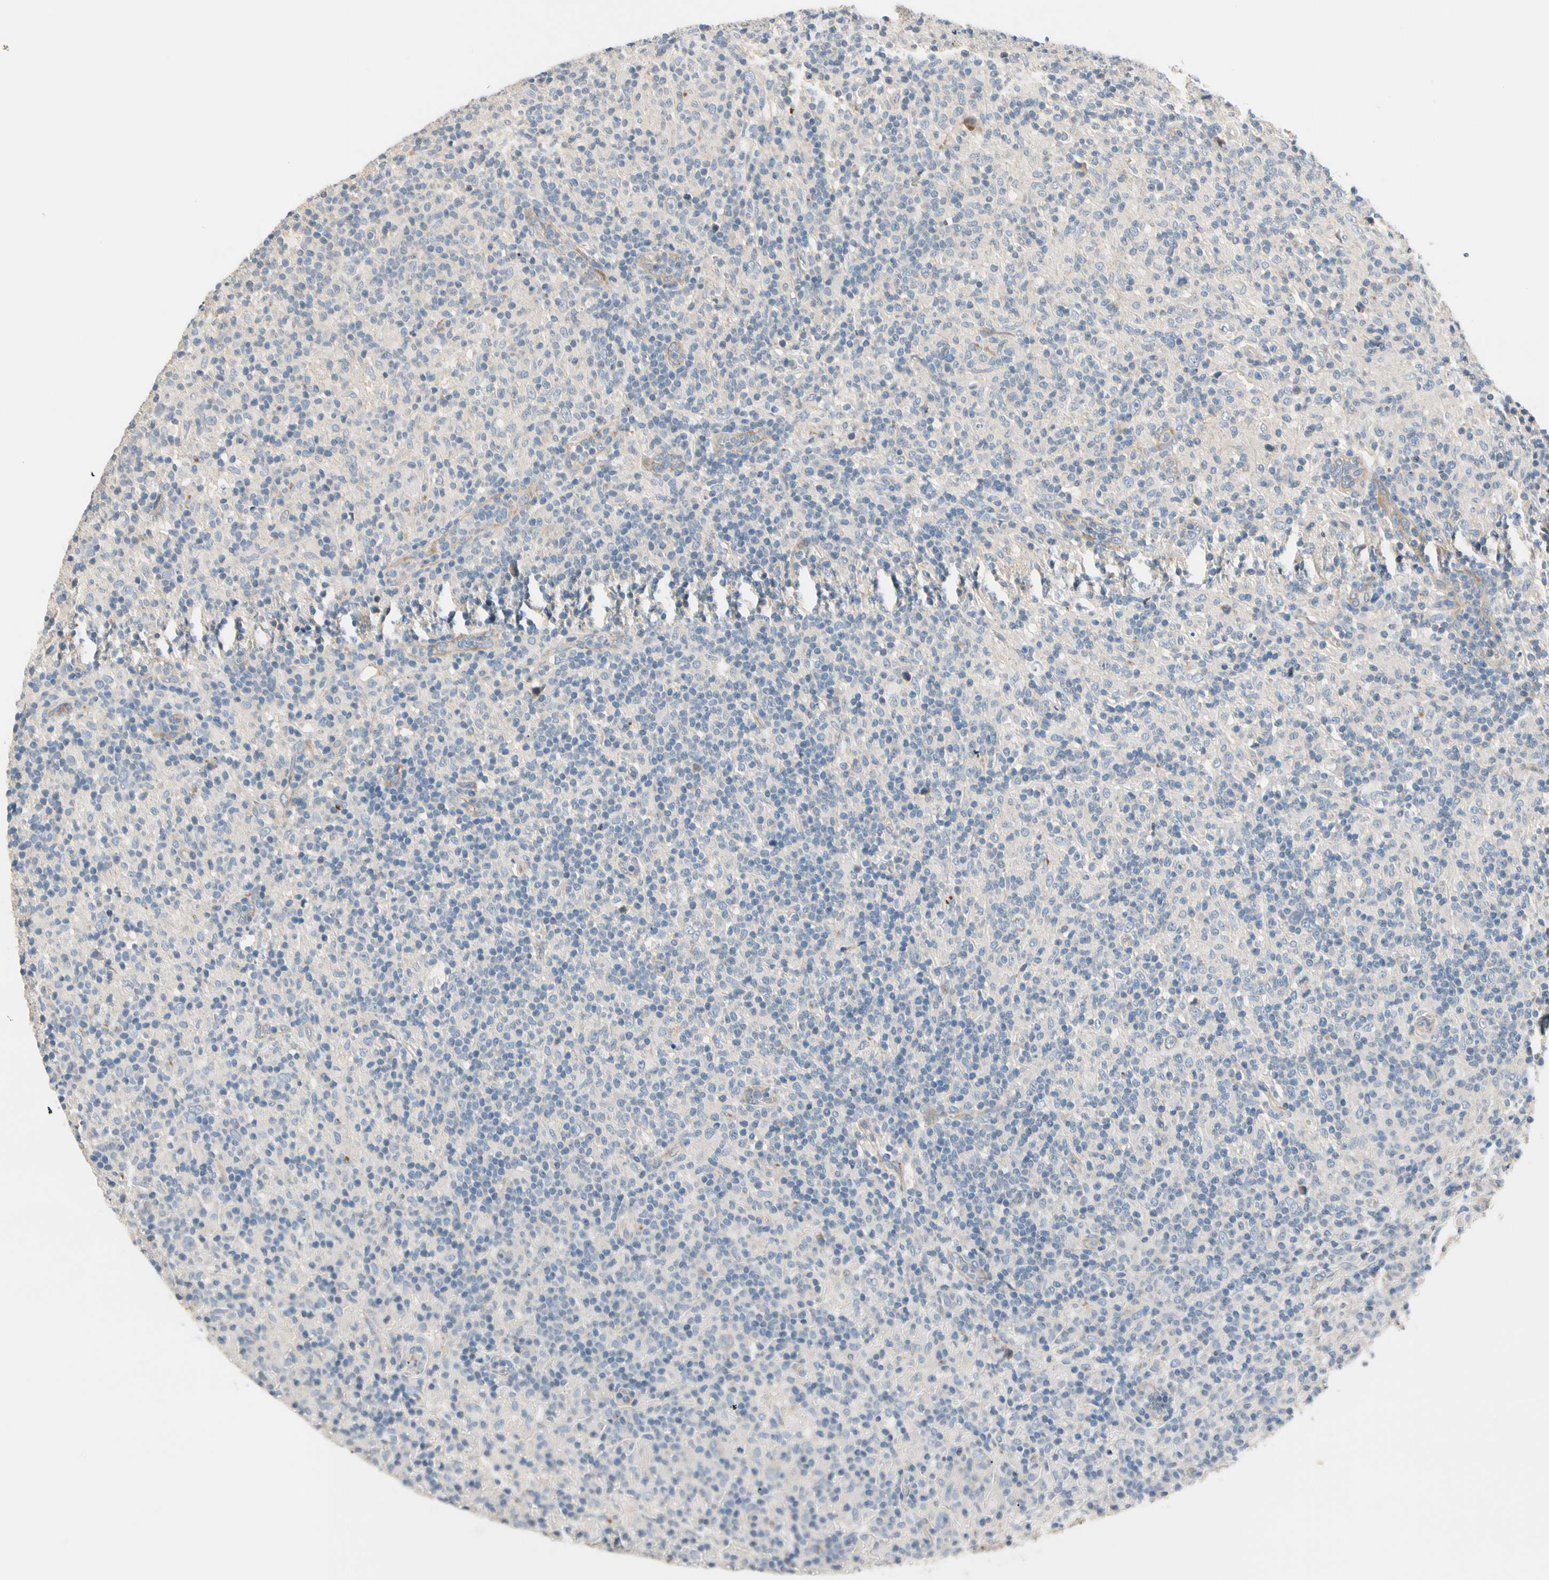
{"staining": {"intensity": "negative", "quantity": "none", "location": "none"}, "tissue": "lymphoma", "cell_type": "Tumor cells", "image_type": "cancer", "snomed": [{"axis": "morphology", "description": "Hodgkin's disease, NOS"}, {"axis": "topography", "description": "Lymph node"}], "caption": "There is no significant positivity in tumor cells of lymphoma.", "gene": "GPR153", "patient": {"sex": "male", "age": 70}}